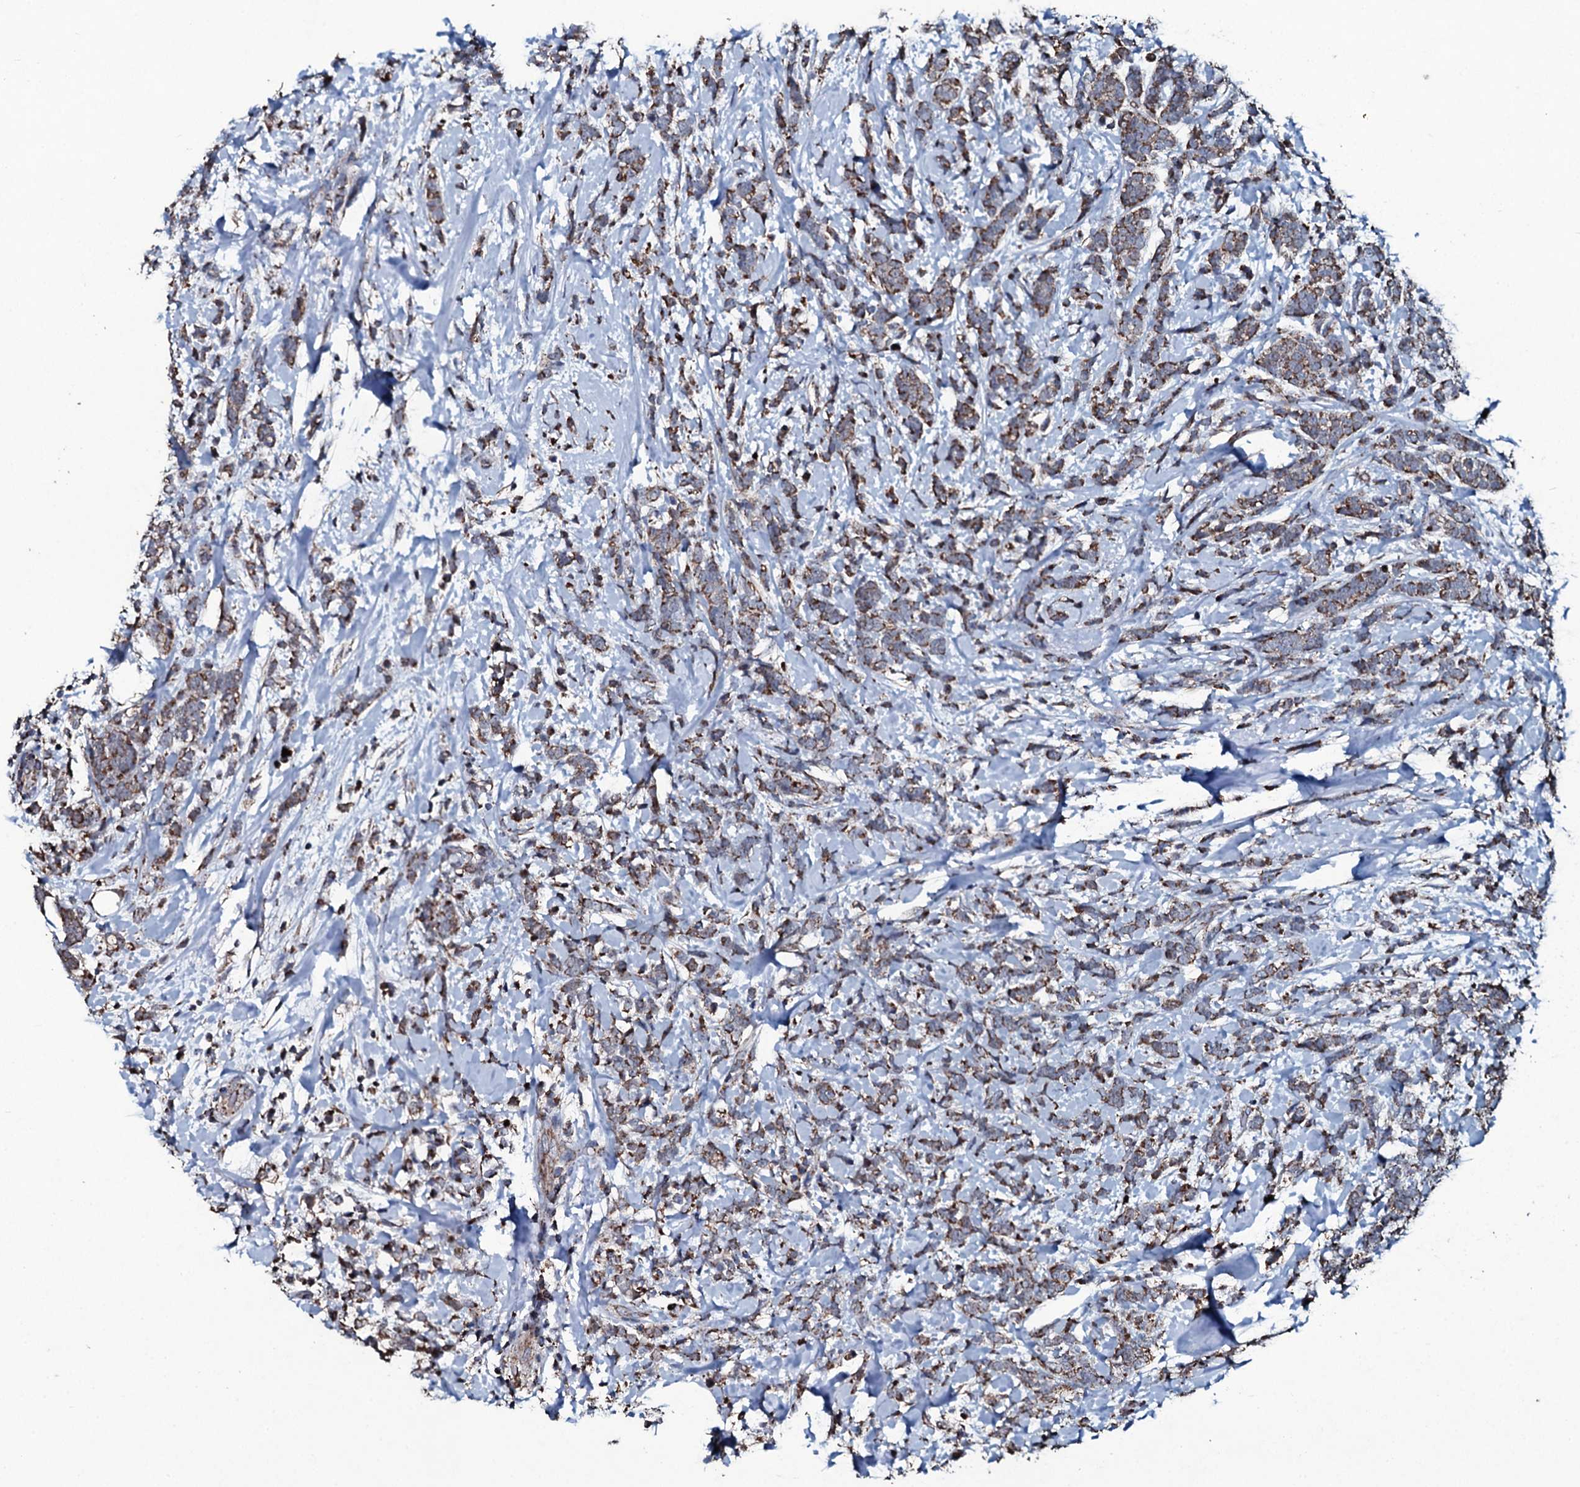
{"staining": {"intensity": "weak", "quantity": ">75%", "location": "cytoplasmic/membranous"}, "tissue": "breast cancer", "cell_type": "Tumor cells", "image_type": "cancer", "snomed": [{"axis": "morphology", "description": "Lobular carcinoma"}, {"axis": "topography", "description": "Breast"}], "caption": "Immunohistochemistry staining of breast lobular carcinoma, which reveals low levels of weak cytoplasmic/membranous positivity in about >75% of tumor cells indicating weak cytoplasmic/membranous protein staining. The staining was performed using DAB (brown) for protein detection and nuclei were counterstained in hematoxylin (blue).", "gene": "DYNC2I2", "patient": {"sex": "female", "age": 58}}